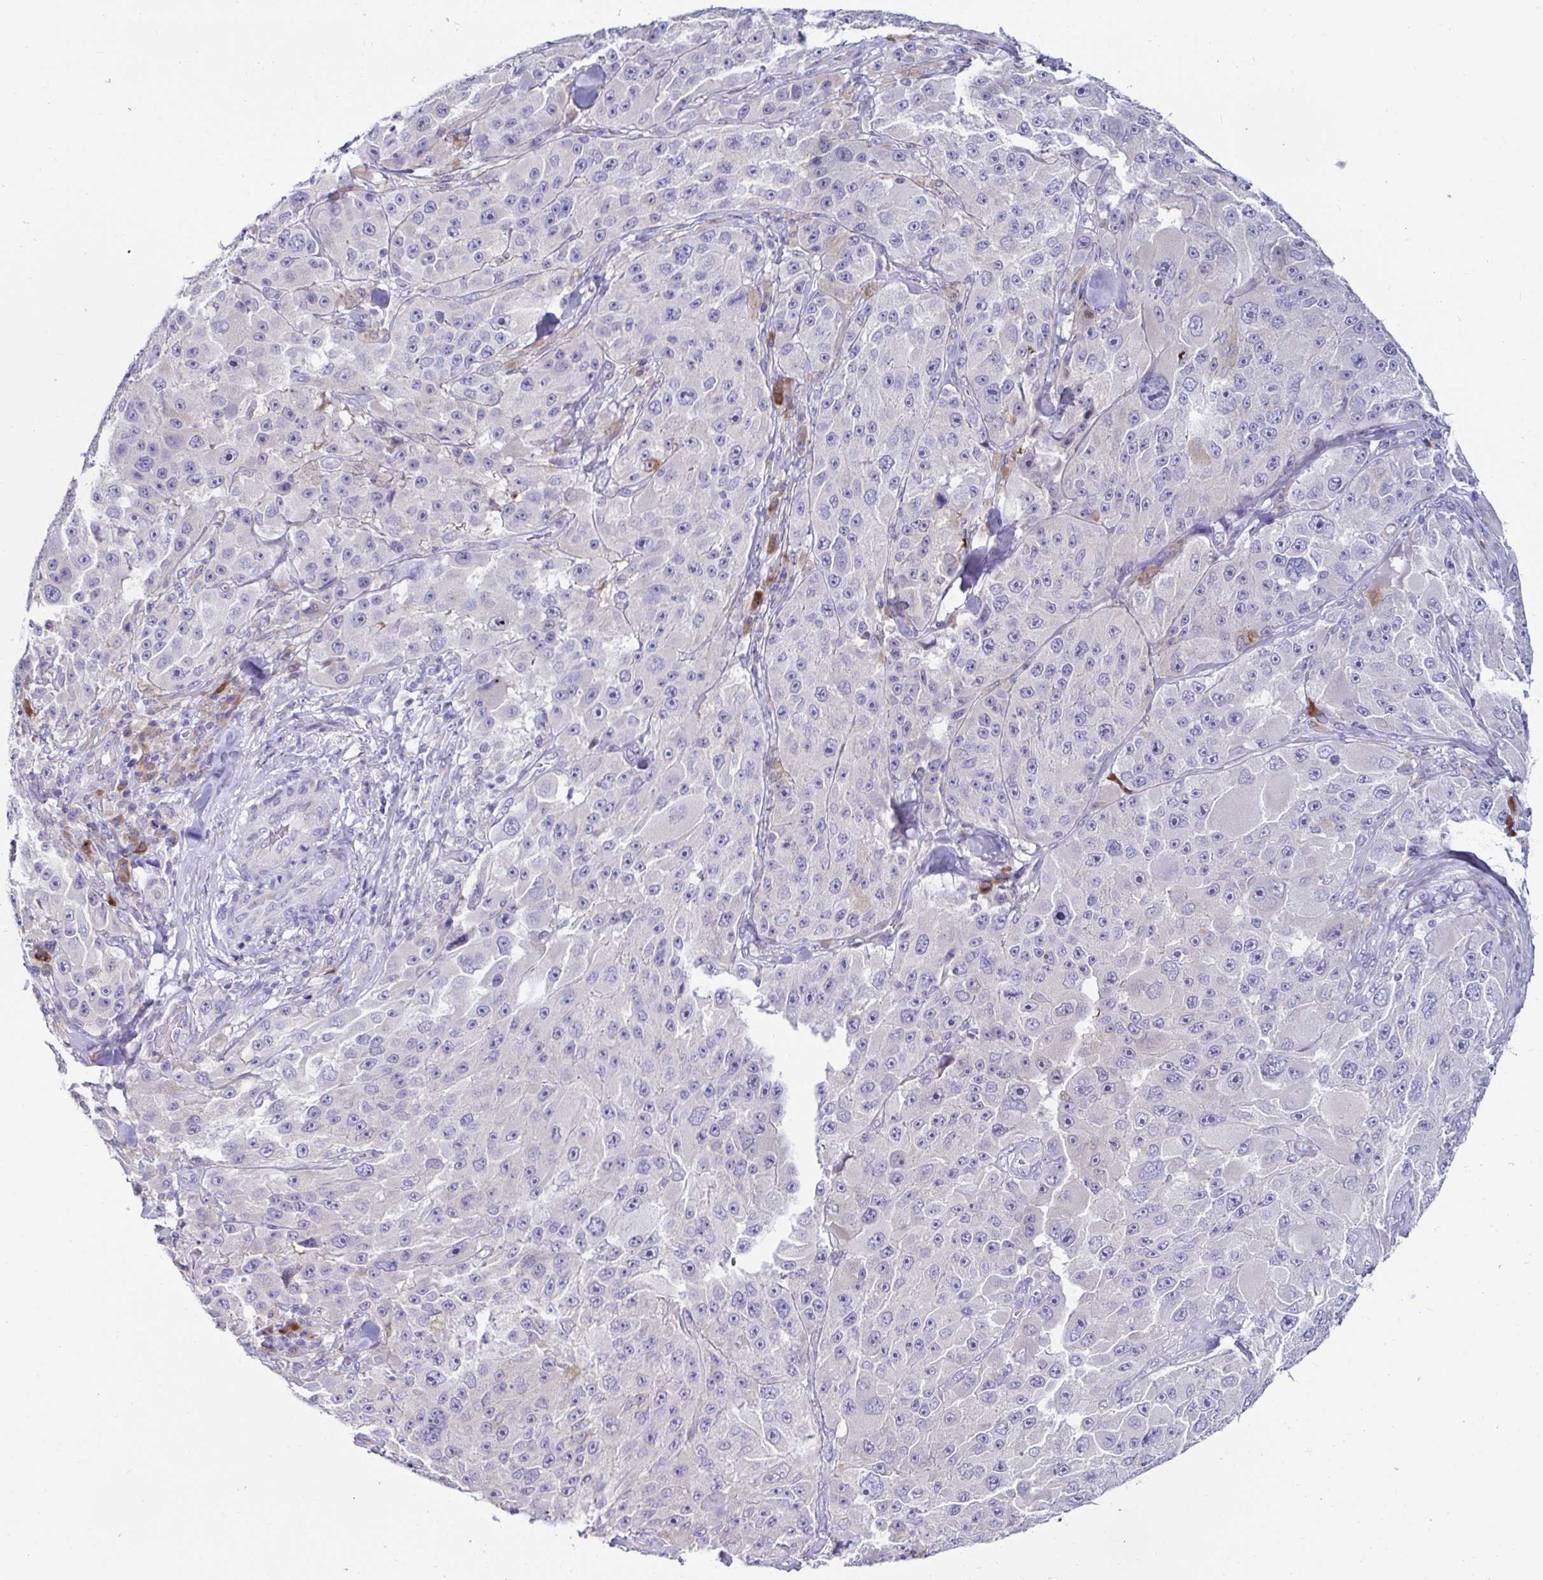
{"staining": {"intensity": "negative", "quantity": "none", "location": "none"}, "tissue": "melanoma", "cell_type": "Tumor cells", "image_type": "cancer", "snomed": [{"axis": "morphology", "description": "Malignant melanoma, Metastatic site"}, {"axis": "topography", "description": "Lymph node"}], "caption": "High magnification brightfield microscopy of malignant melanoma (metastatic site) stained with DAB (brown) and counterstained with hematoxylin (blue): tumor cells show no significant positivity. (DAB (3,3'-diaminobenzidine) IHC with hematoxylin counter stain).", "gene": "TFPI2", "patient": {"sex": "male", "age": 62}}